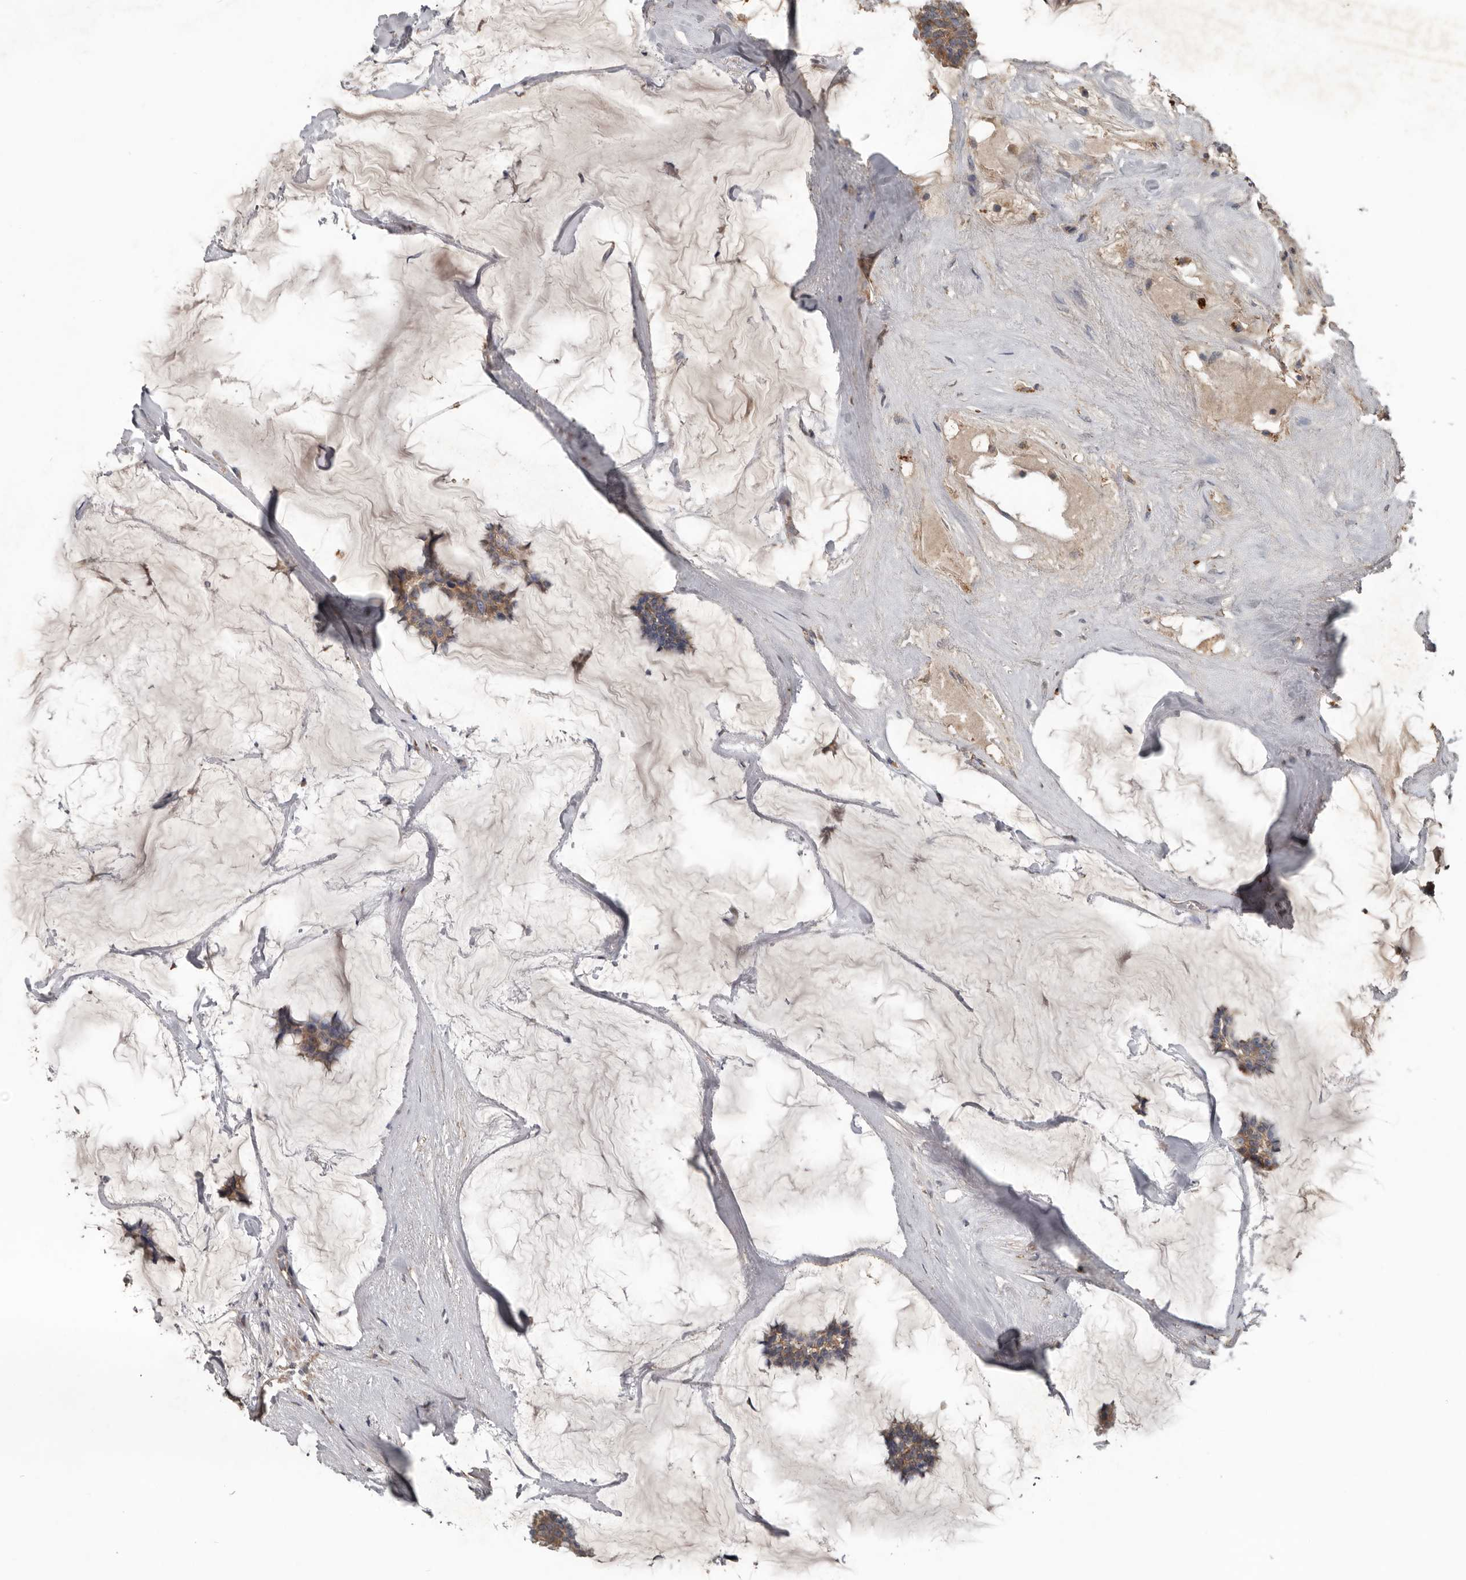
{"staining": {"intensity": "moderate", "quantity": "25%-75%", "location": "cytoplasmic/membranous"}, "tissue": "breast cancer", "cell_type": "Tumor cells", "image_type": "cancer", "snomed": [{"axis": "morphology", "description": "Duct carcinoma"}, {"axis": "topography", "description": "Breast"}], "caption": "Immunohistochemistry (DAB) staining of breast intraductal carcinoma demonstrates moderate cytoplasmic/membranous protein staining in approximately 25%-75% of tumor cells.", "gene": "HYAL4", "patient": {"sex": "female", "age": 93}}